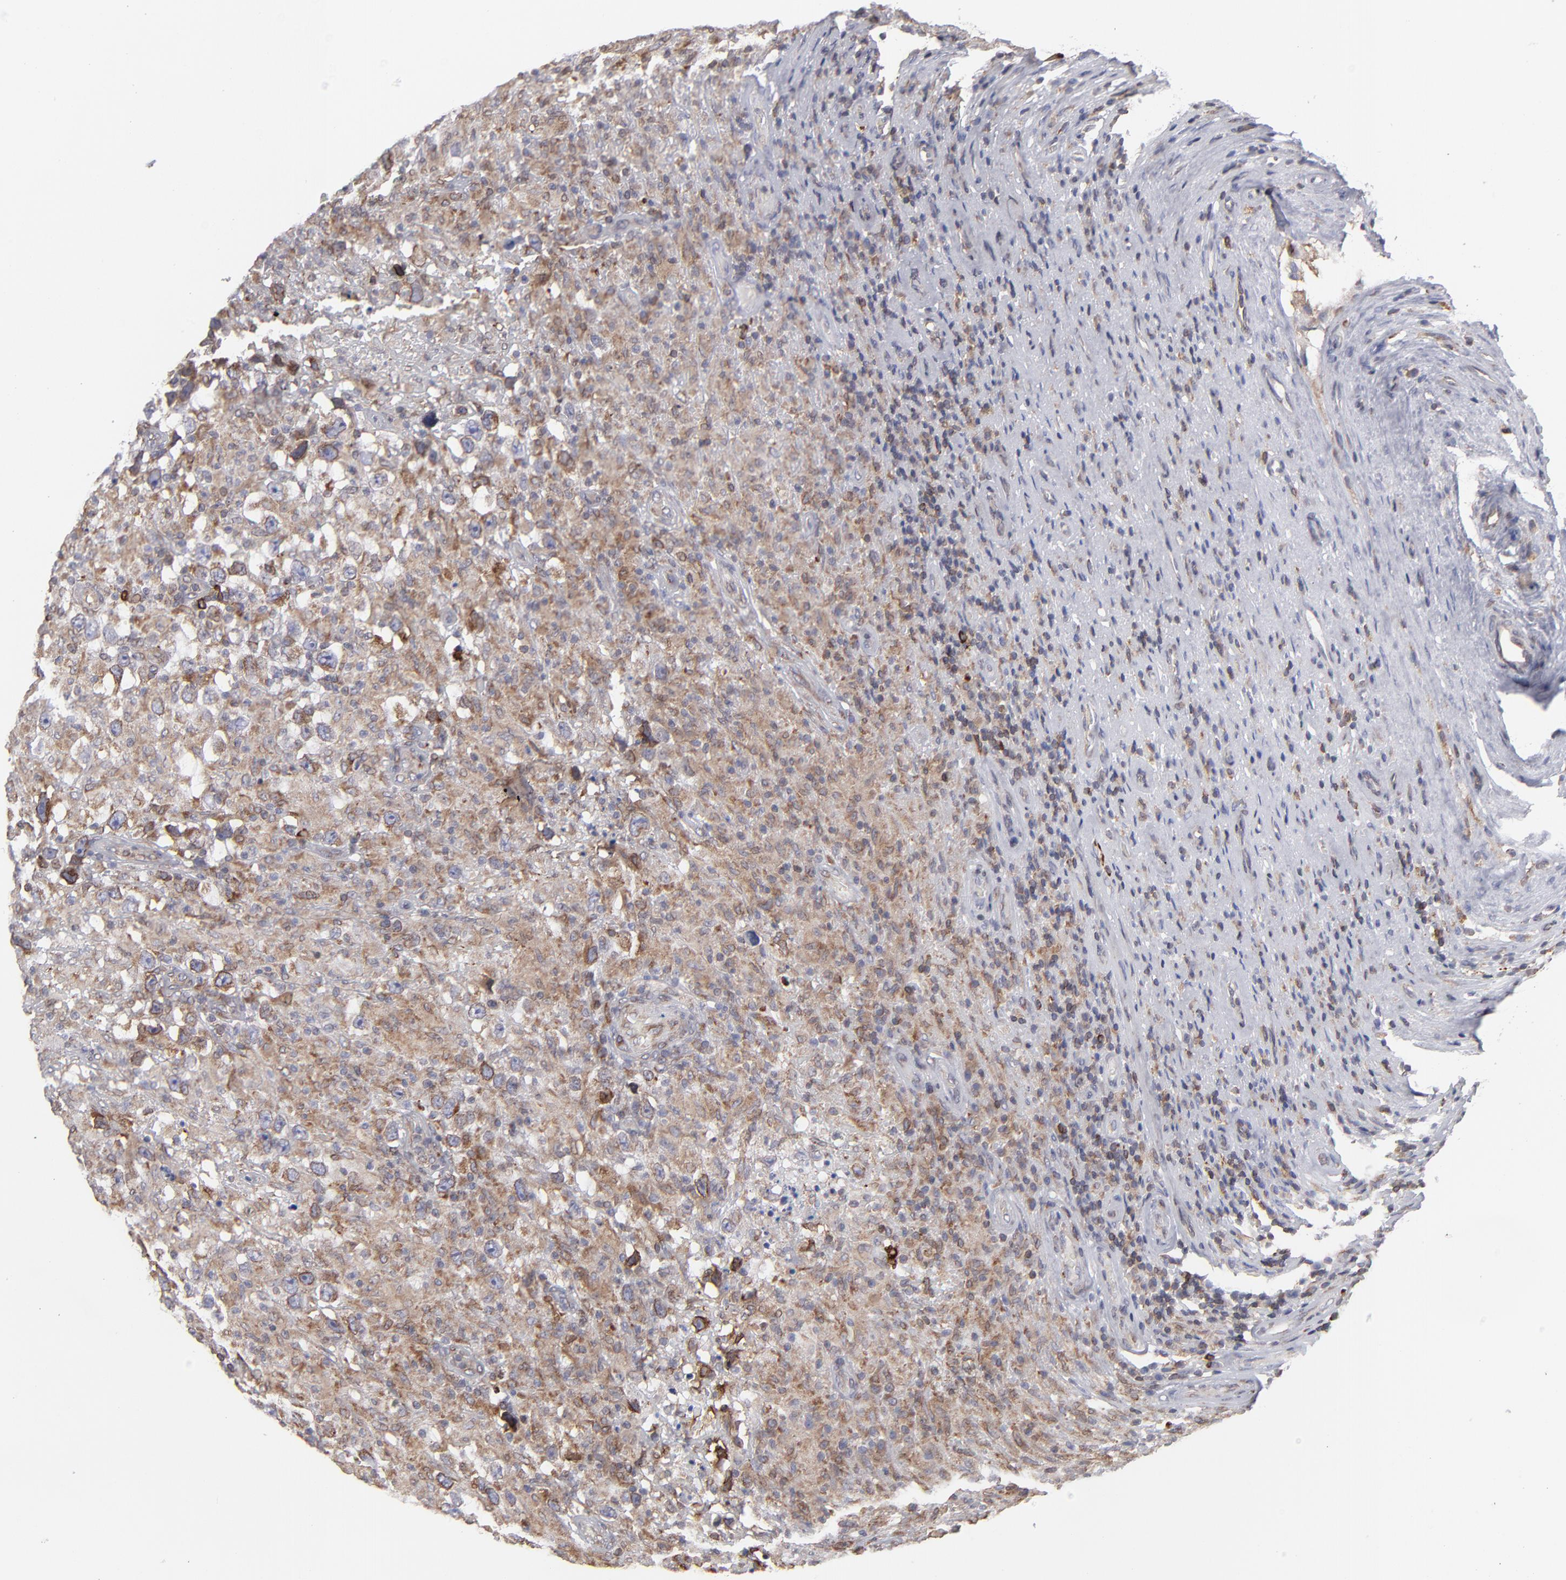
{"staining": {"intensity": "moderate", "quantity": ">75%", "location": "cytoplasmic/membranous"}, "tissue": "testis cancer", "cell_type": "Tumor cells", "image_type": "cancer", "snomed": [{"axis": "morphology", "description": "Seminoma, NOS"}, {"axis": "topography", "description": "Testis"}], "caption": "Immunohistochemistry of human testis cancer displays medium levels of moderate cytoplasmic/membranous expression in about >75% of tumor cells. Nuclei are stained in blue.", "gene": "TMX1", "patient": {"sex": "male", "age": 34}}